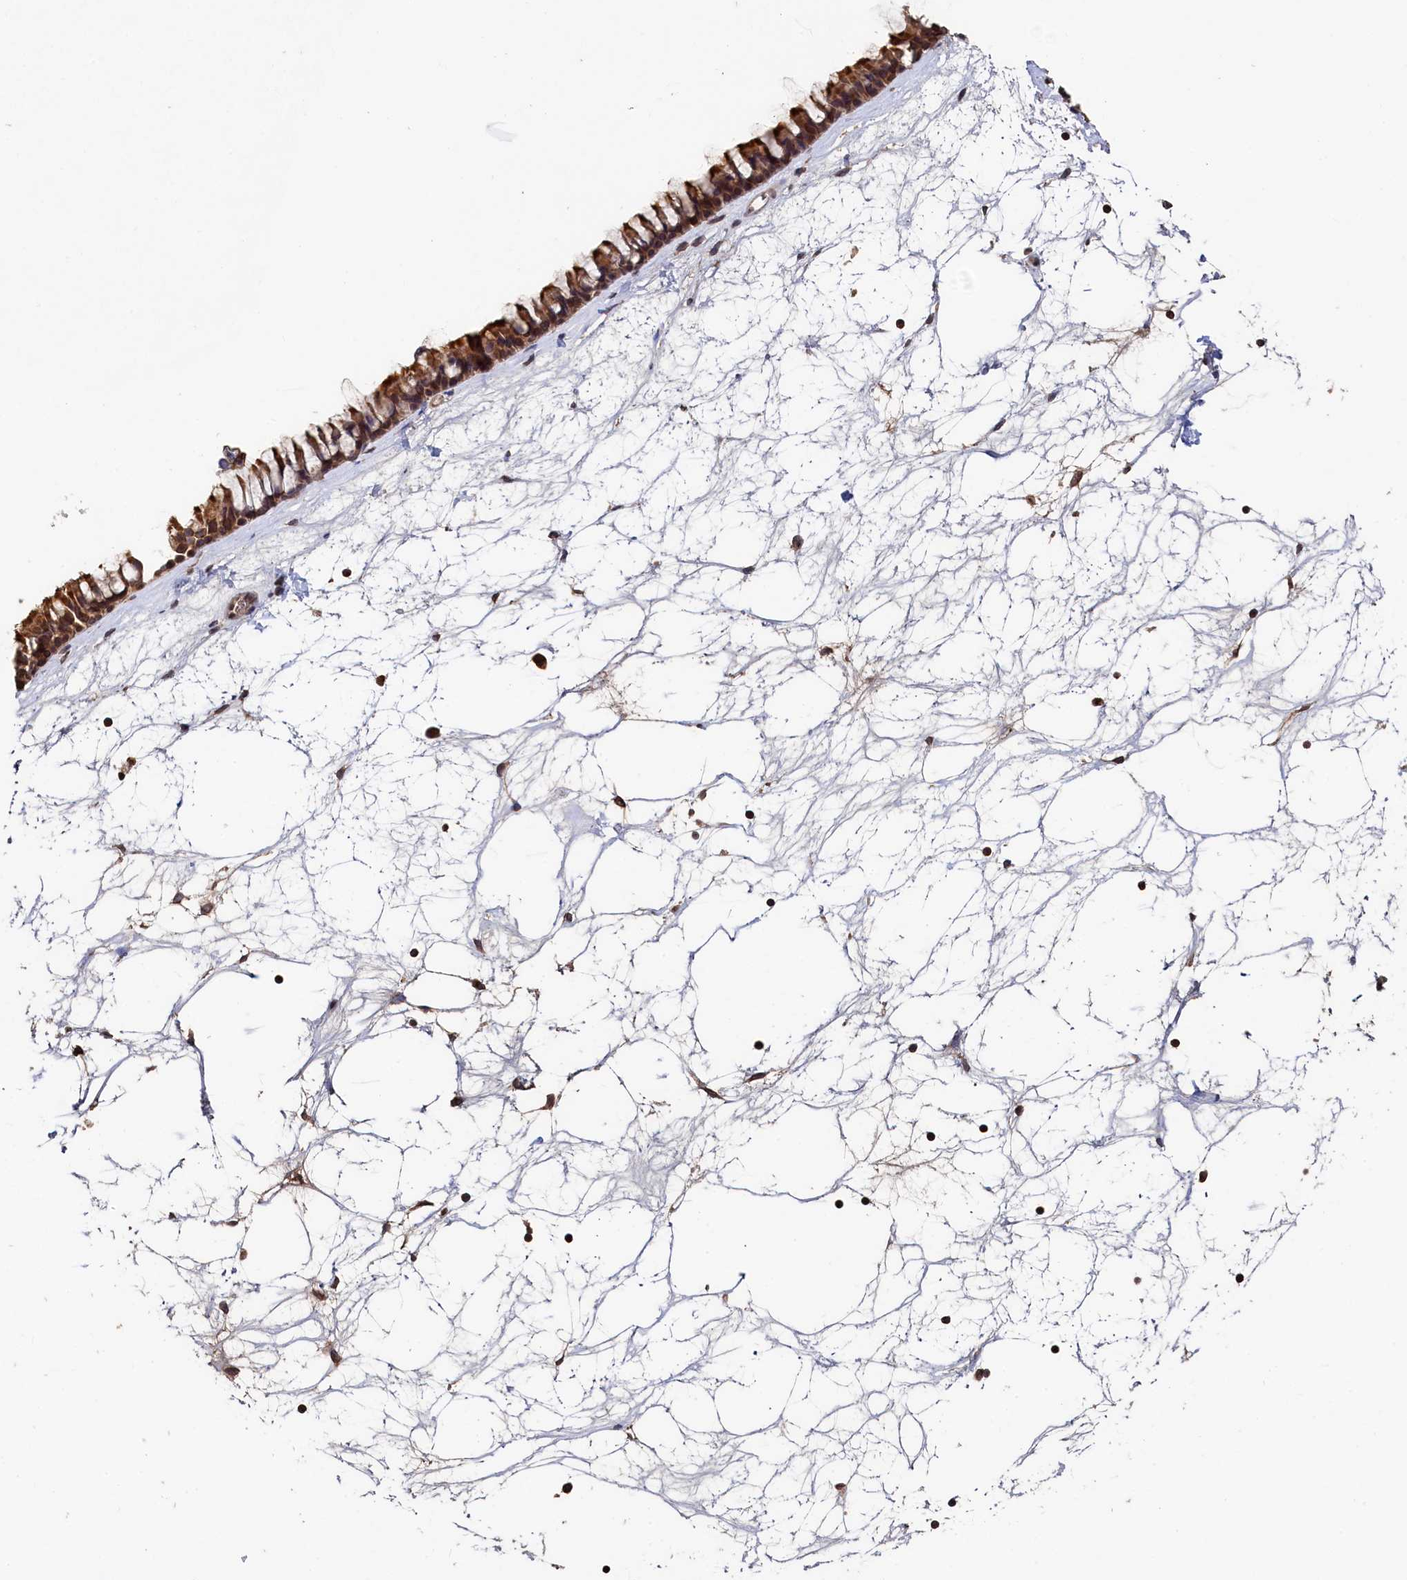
{"staining": {"intensity": "strong", "quantity": ">75%", "location": "cytoplasmic/membranous,nuclear"}, "tissue": "nasopharynx", "cell_type": "Respiratory epithelial cells", "image_type": "normal", "snomed": [{"axis": "morphology", "description": "Normal tissue, NOS"}, {"axis": "topography", "description": "Nasopharynx"}], "caption": "Nasopharynx stained for a protein shows strong cytoplasmic/membranous,nuclear positivity in respiratory epithelial cells. (Brightfield microscopy of DAB IHC at high magnification).", "gene": "ANKEF1", "patient": {"sex": "male", "age": 64}}